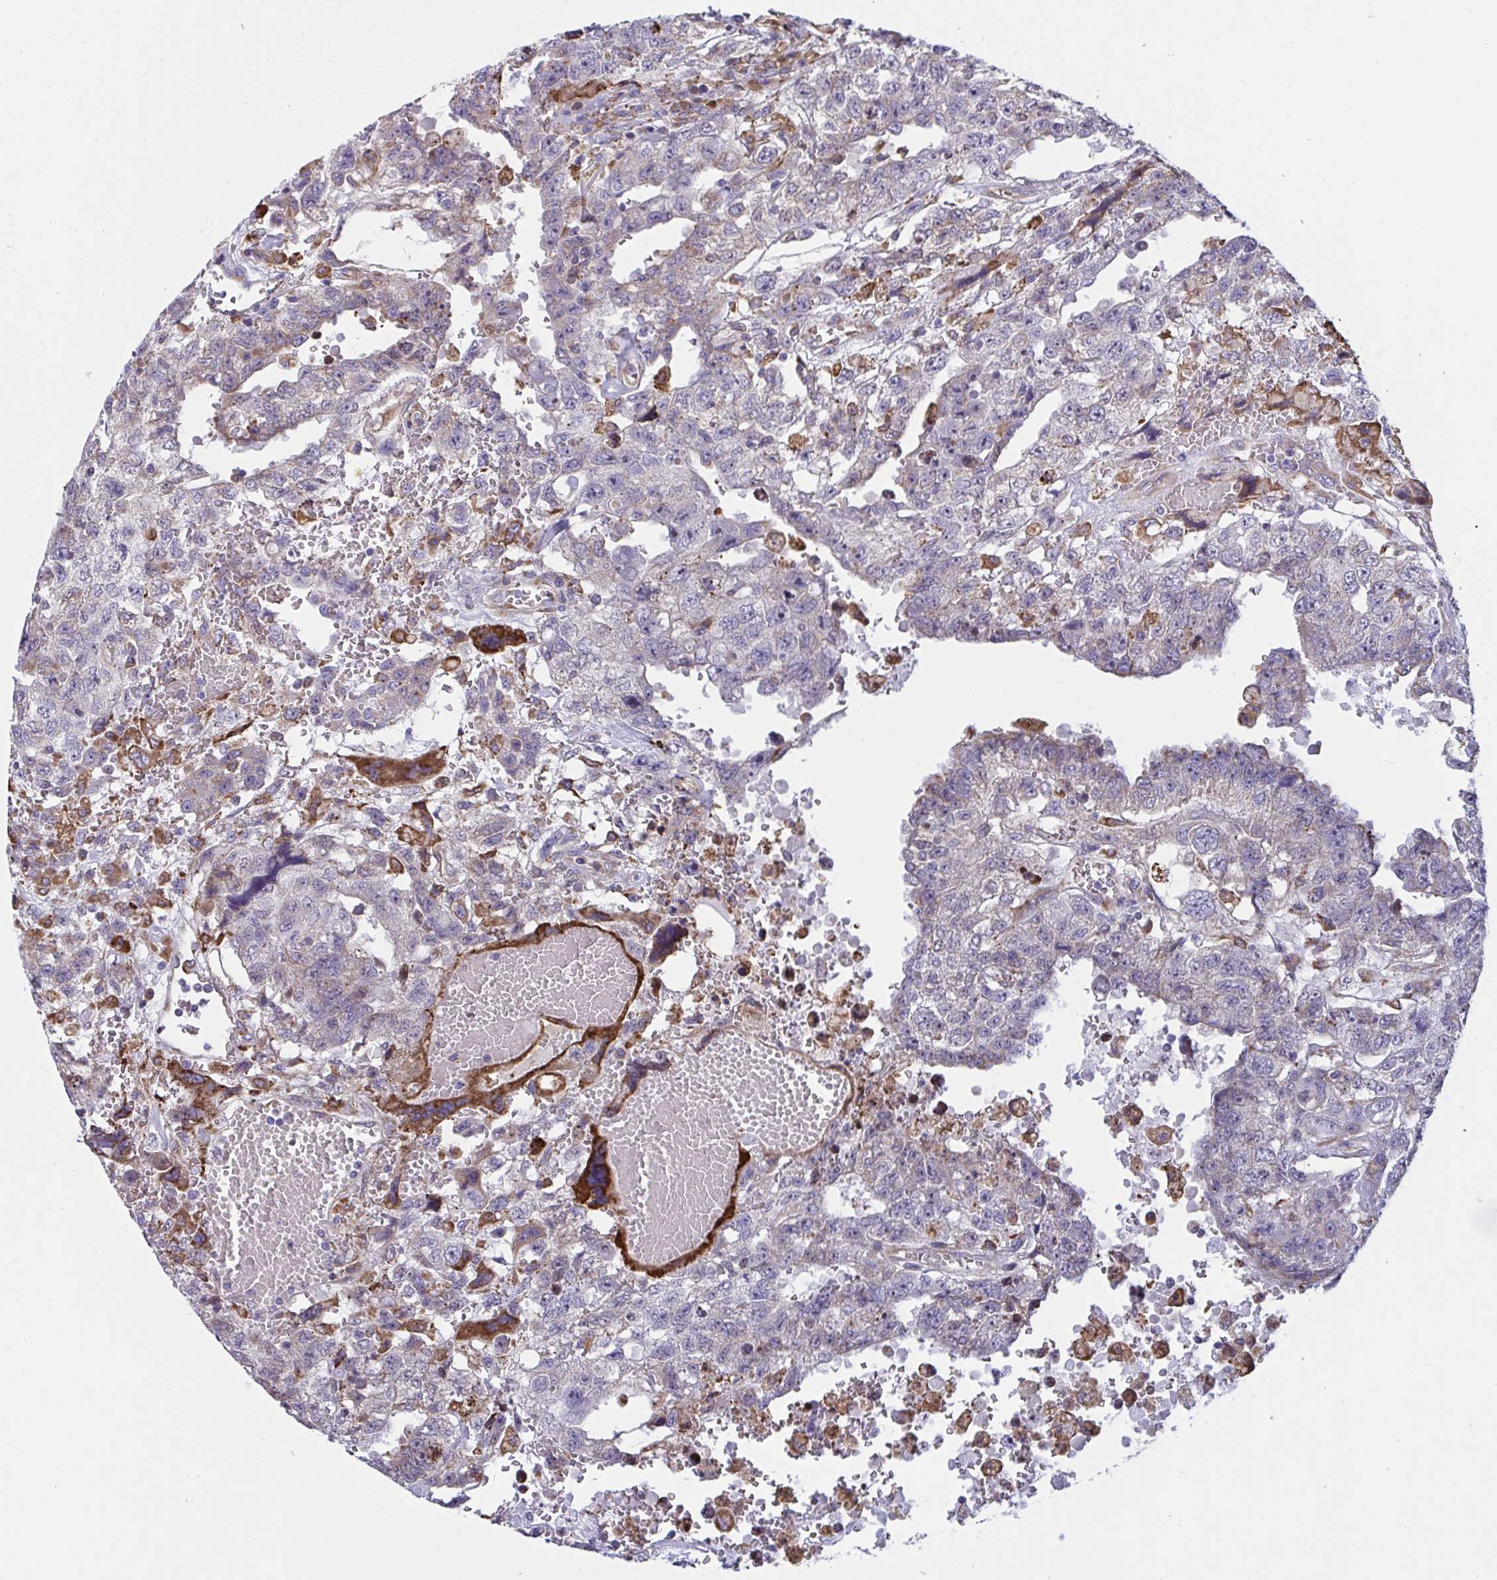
{"staining": {"intensity": "weak", "quantity": "<25%", "location": "cytoplasmic/membranous"}, "tissue": "testis cancer", "cell_type": "Tumor cells", "image_type": "cancer", "snomed": [{"axis": "morphology", "description": "Carcinoma, Embryonal, NOS"}, {"axis": "topography", "description": "Testis"}], "caption": "Immunohistochemistry (IHC) image of neoplastic tissue: testis cancer (embryonal carcinoma) stained with DAB (3,3'-diaminobenzidine) shows no significant protein positivity in tumor cells. (DAB (3,3'-diaminobenzidine) immunohistochemistry (IHC) with hematoxylin counter stain).", "gene": "MYMK", "patient": {"sex": "male", "age": 26}}